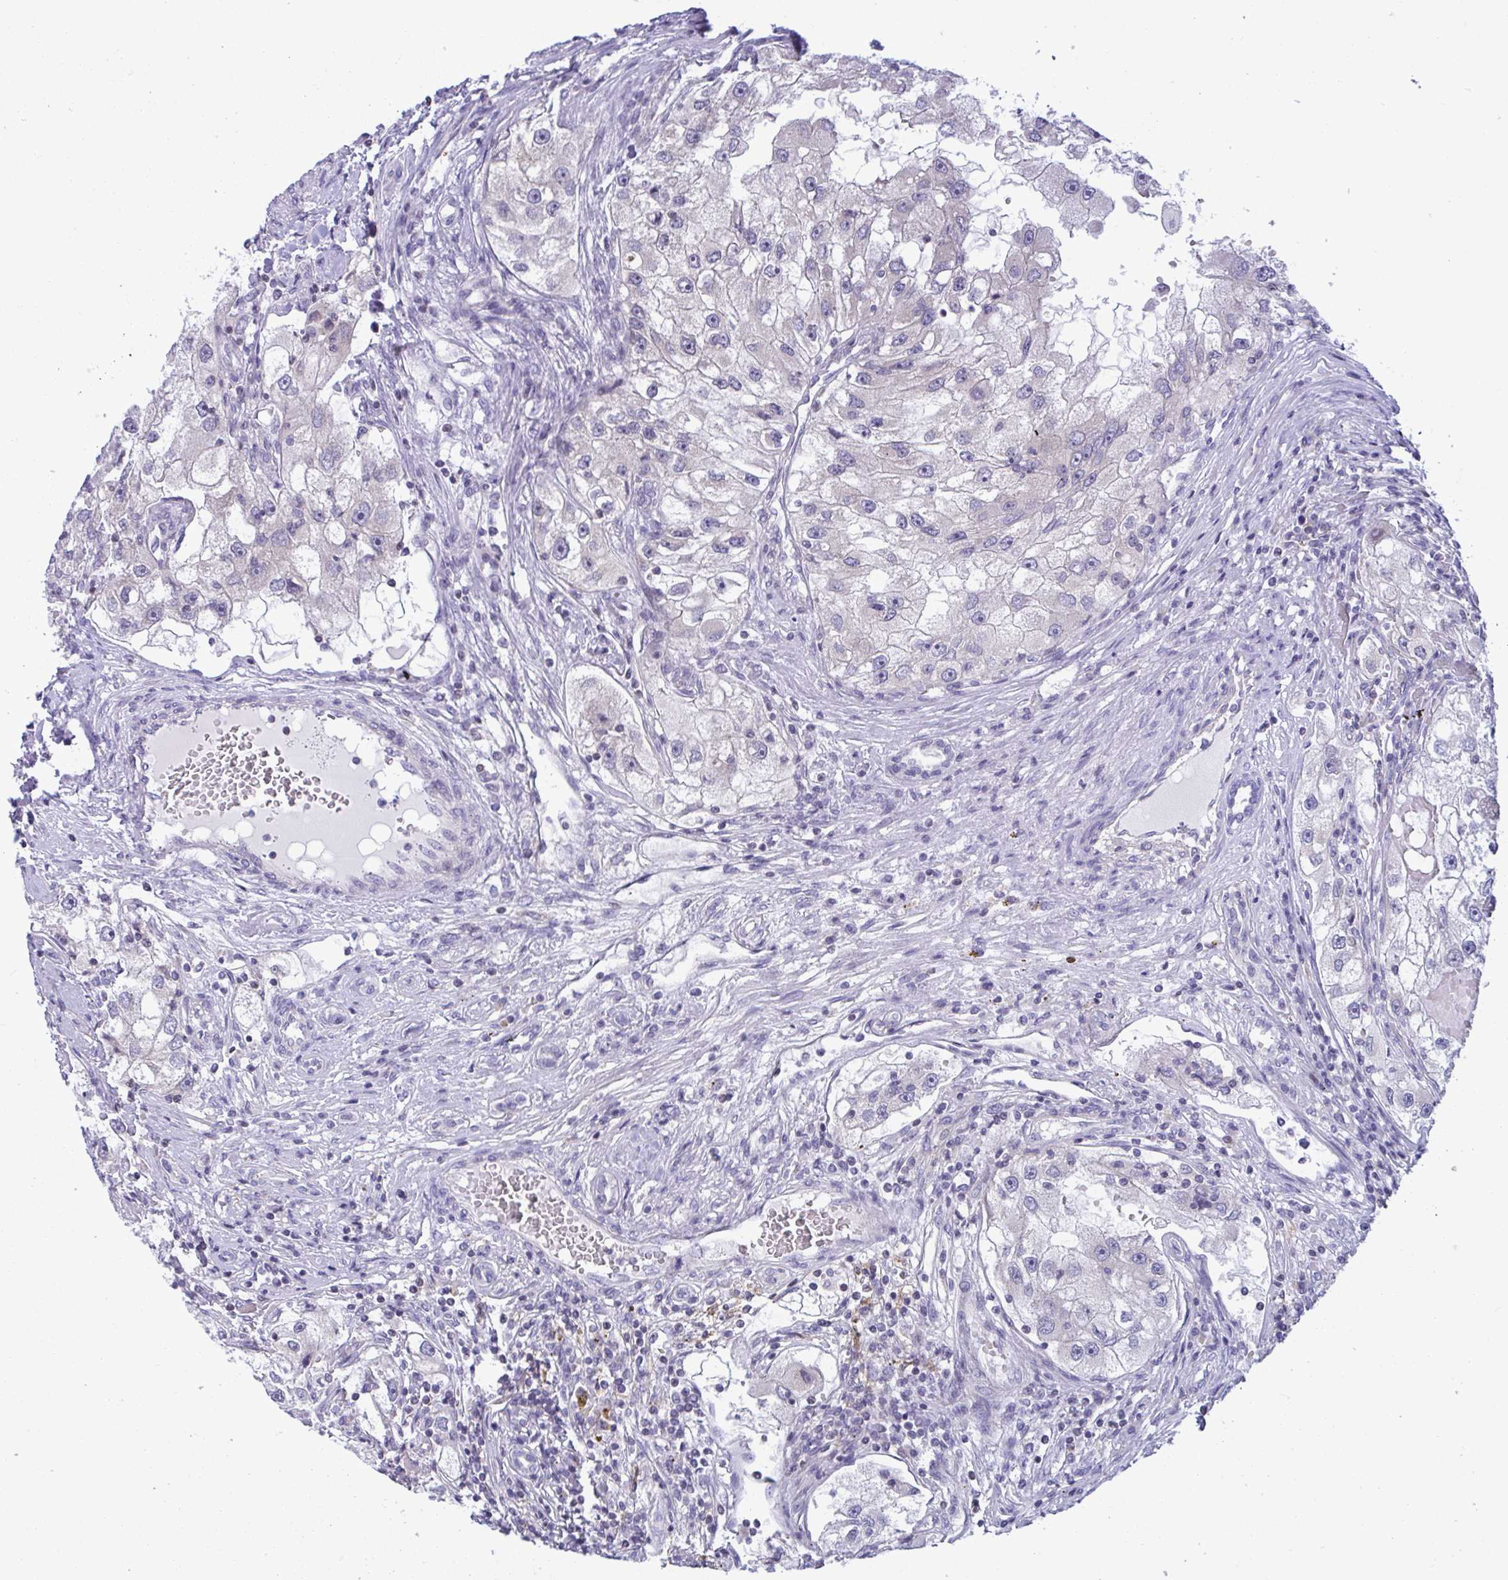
{"staining": {"intensity": "negative", "quantity": "none", "location": "none"}, "tissue": "renal cancer", "cell_type": "Tumor cells", "image_type": "cancer", "snomed": [{"axis": "morphology", "description": "Adenocarcinoma, NOS"}, {"axis": "topography", "description": "Kidney"}], "caption": "The micrograph reveals no staining of tumor cells in renal cancer.", "gene": "SNX11", "patient": {"sex": "male", "age": 63}}